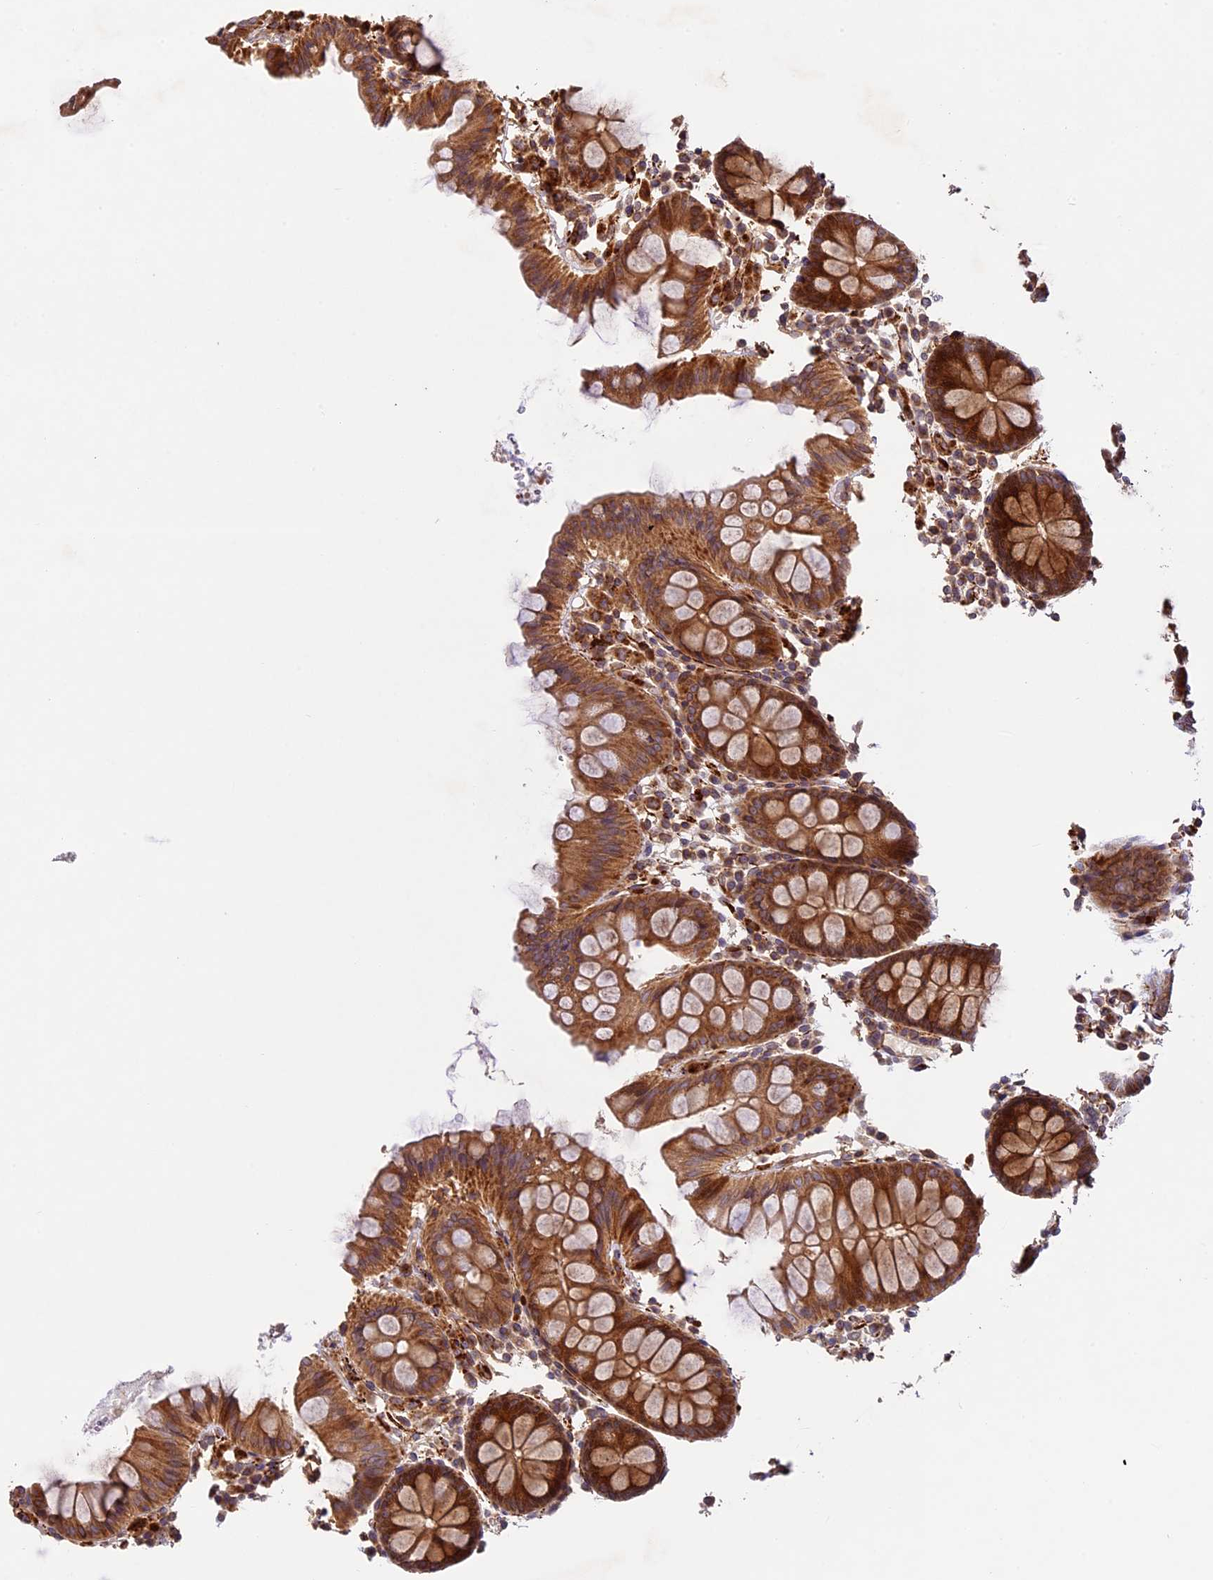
{"staining": {"intensity": "moderate", "quantity": ">75%", "location": "cytoplasmic/membranous"}, "tissue": "colon", "cell_type": "Endothelial cells", "image_type": "normal", "snomed": [{"axis": "morphology", "description": "Normal tissue, NOS"}, {"axis": "topography", "description": "Colon"}], "caption": "A medium amount of moderate cytoplasmic/membranous staining is seen in about >75% of endothelial cells in unremarkable colon. The protein of interest is stained brown, and the nuclei are stained in blue (DAB IHC with brightfield microscopy, high magnification).", "gene": "DGKH", "patient": {"sex": "male", "age": 75}}